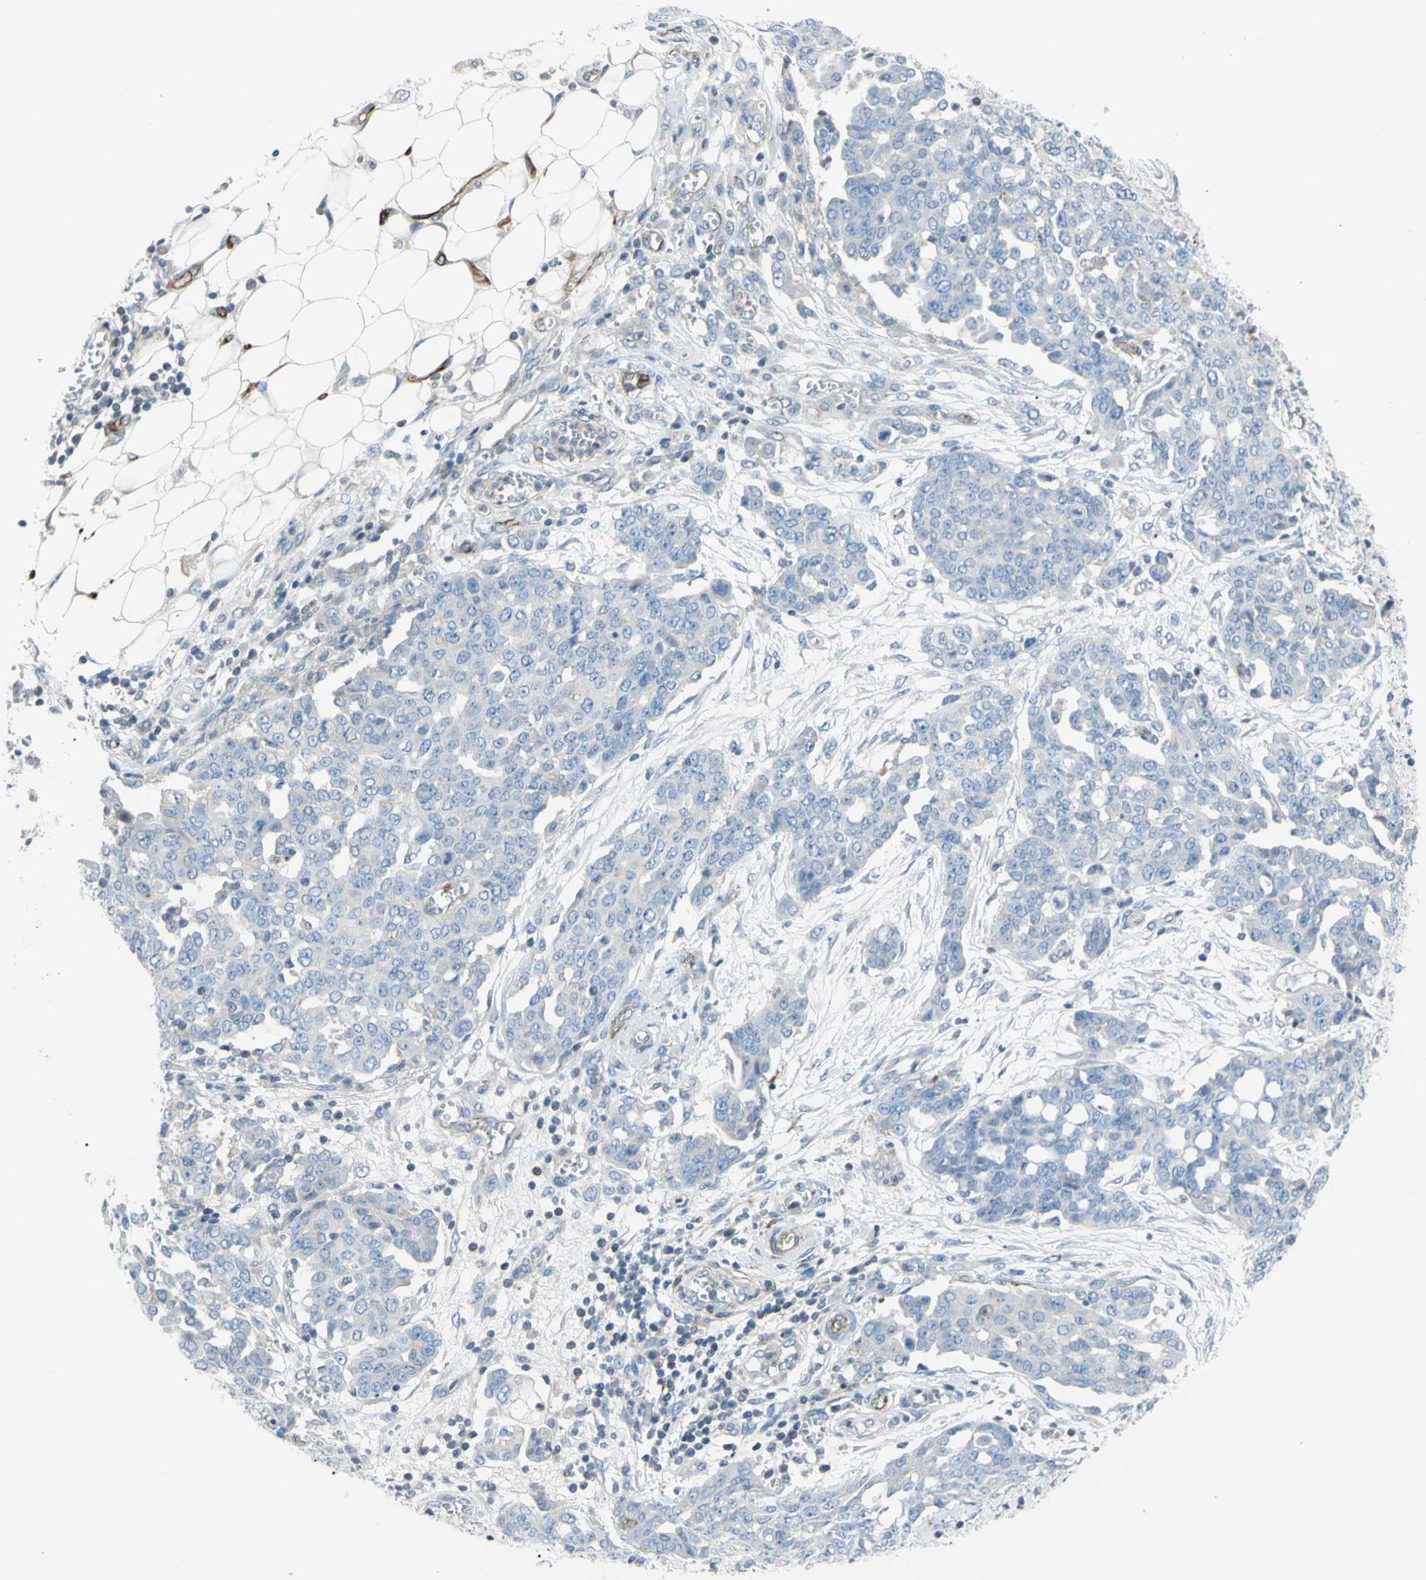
{"staining": {"intensity": "negative", "quantity": "none", "location": "none"}, "tissue": "ovarian cancer", "cell_type": "Tumor cells", "image_type": "cancer", "snomed": [{"axis": "morphology", "description": "Cystadenocarcinoma, serous, NOS"}, {"axis": "topography", "description": "Soft tissue"}, {"axis": "topography", "description": "Ovary"}], "caption": "DAB (3,3'-diaminobenzidine) immunohistochemical staining of human ovarian cancer (serous cystadenocarcinoma) reveals no significant expression in tumor cells.", "gene": "PRRG2", "patient": {"sex": "female", "age": 57}}